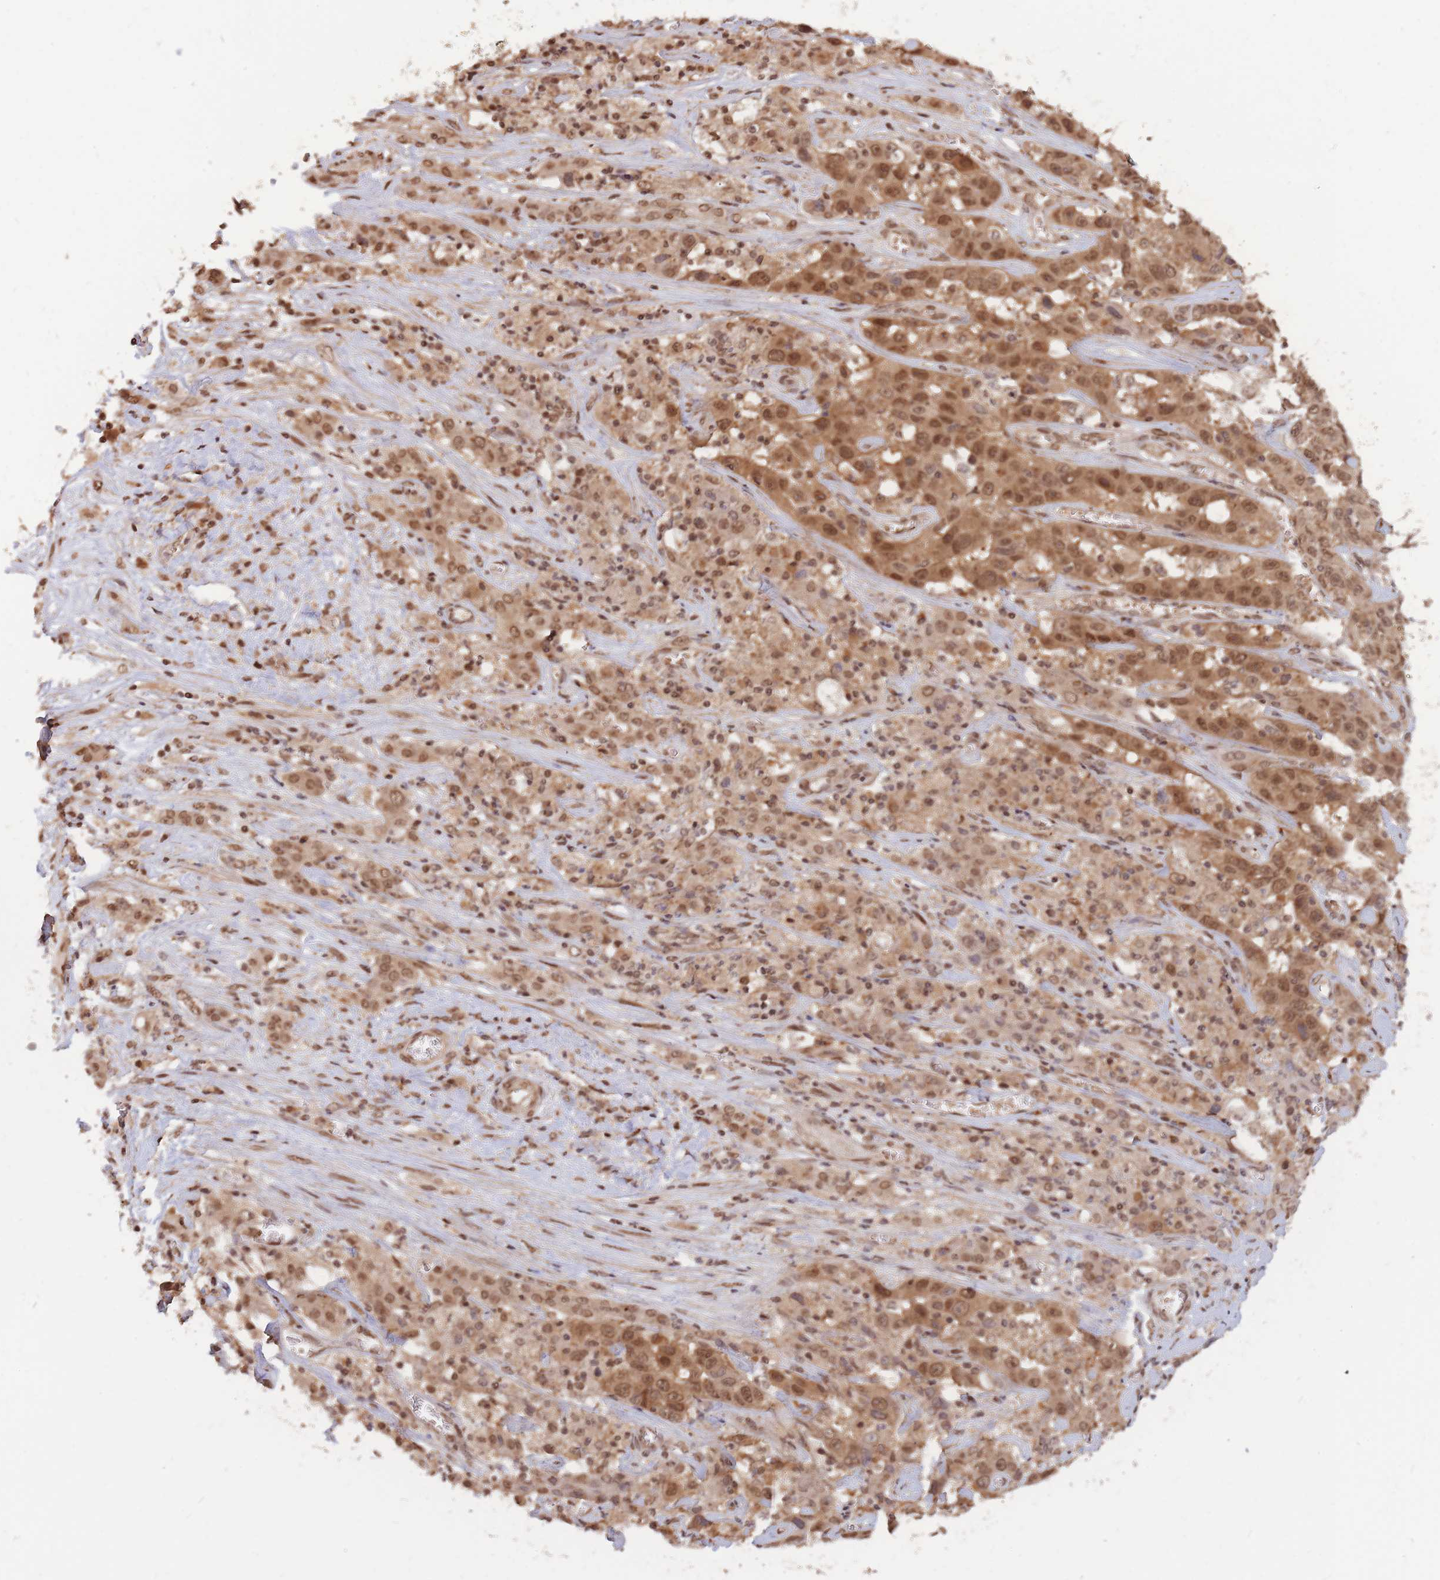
{"staining": {"intensity": "moderate", "quantity": ">75%", "location": "cytoplasmic/membranous,nuclear"}, "tissue": "liver cancer", "cell_type": "Tumor cells", "image_type": "cancer", "snomed": [{"axis": "morphology", "description": "Cholangiocarcinoma"}, {"axis": "topography", "description": "Liver"}], "caption": "DAB (3,3'-diaminobenzidine) immunohistochemical staining of human cholangiocarcinoma (liver) displays moderate cytoplasmic/membranous and nuclear protein positivity in approximately >75% of tumor cells.", "gene": "SRA1", "patient": {"sex": "female", "age": 52}}